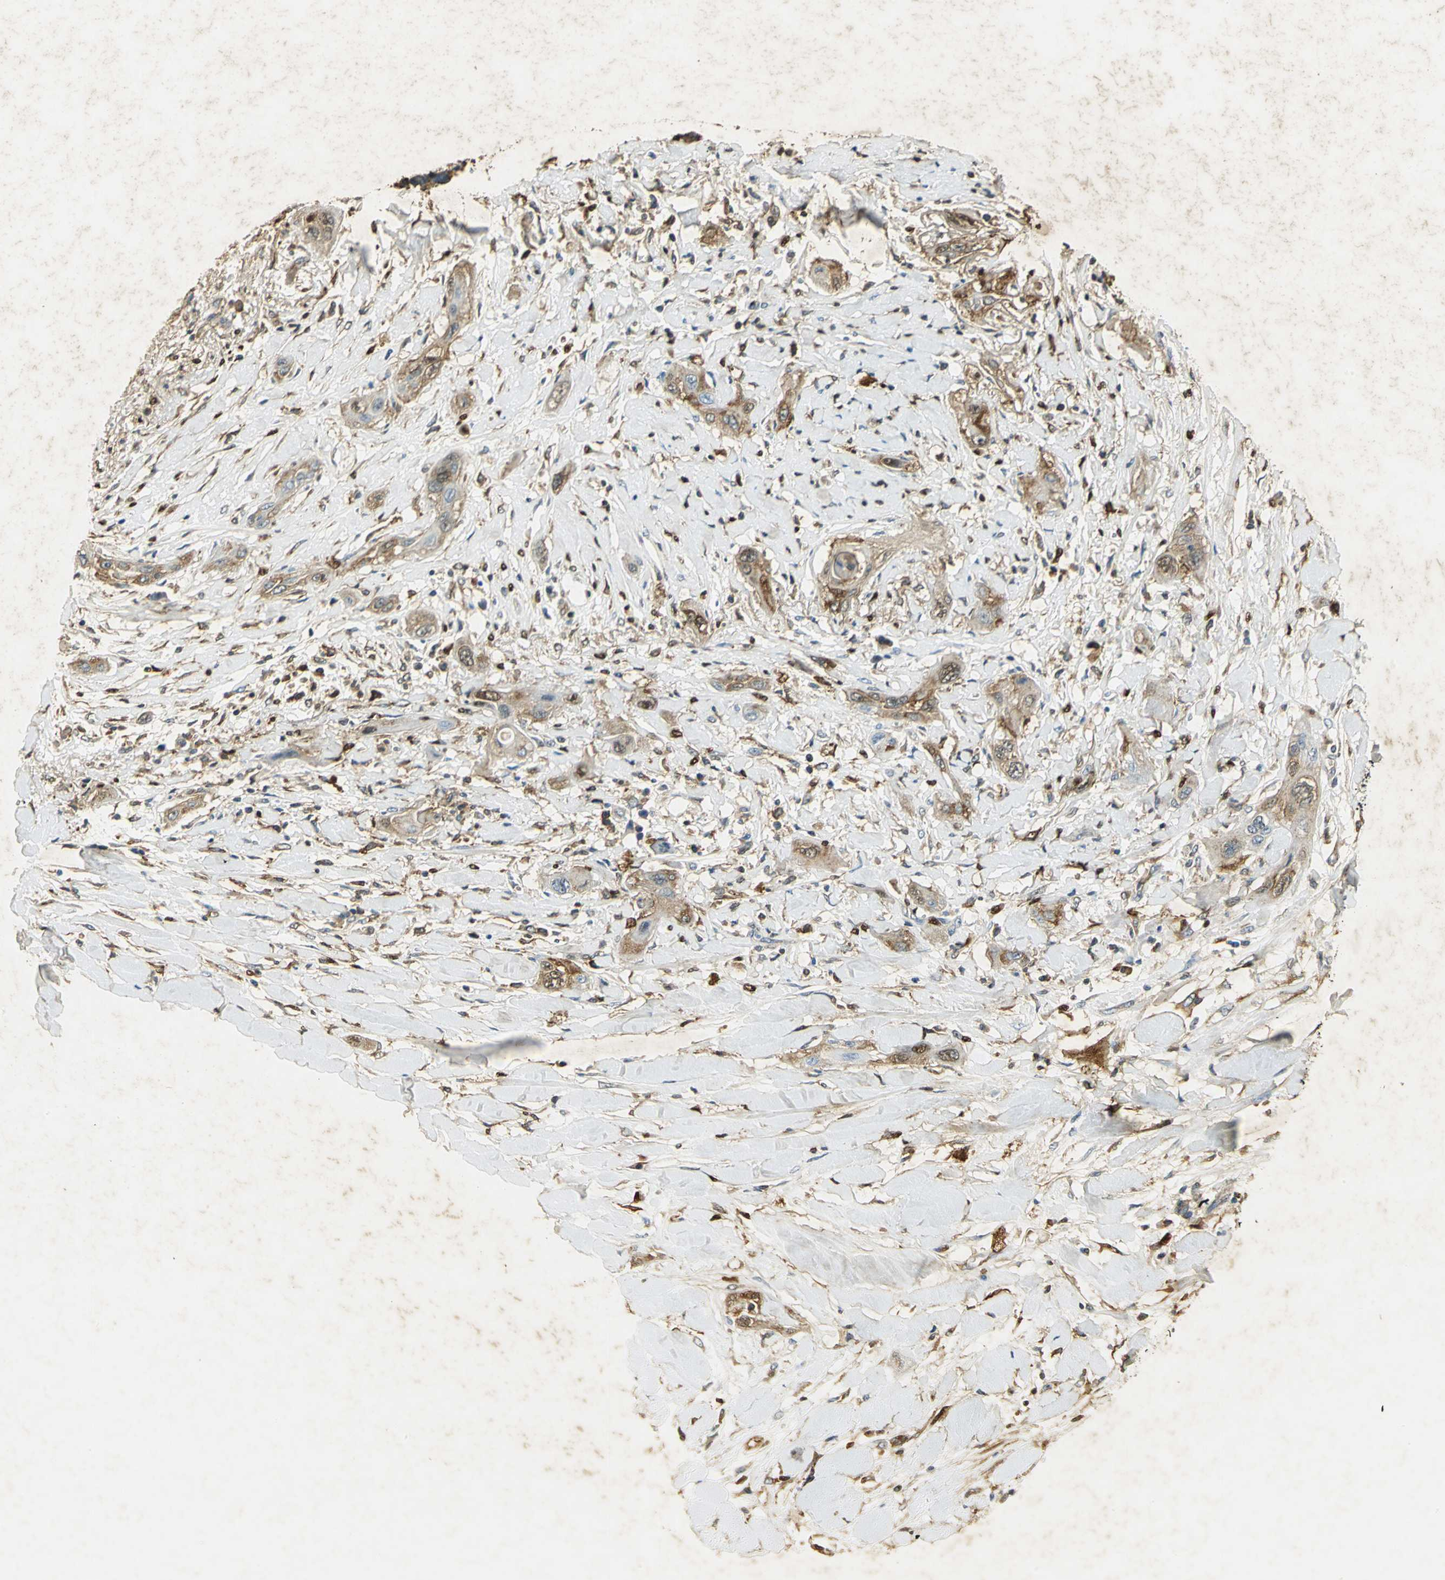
{"staining": {"intensity": "moderate", "quantity": "25%-75%", "location": "cytoplasmic/membranous"}, "tissue": "lung cancer", "cell_type": "Tumor cells", "image_type": "cancer", "snomed": [{"axis": "morphology", "description": "Squamous cell carcinoma, NOS"}, {"axis": "topography", "description": "Lung"}], "caption": "A high-resolution photomicrograph shows immunohistochemistry (IHC) staining of squamous cell carcinoma (lung), which reveals moderate cytoplasmic/membranous staining in approximately 25%-75% of tumor cells. The staining is performed using DAB brown chromogen to label protein expression. The nuclei are counter-stained blue using hematoxylin.", "gene": "ANXA4", "patient": {"sex": "female", "age": 47}}